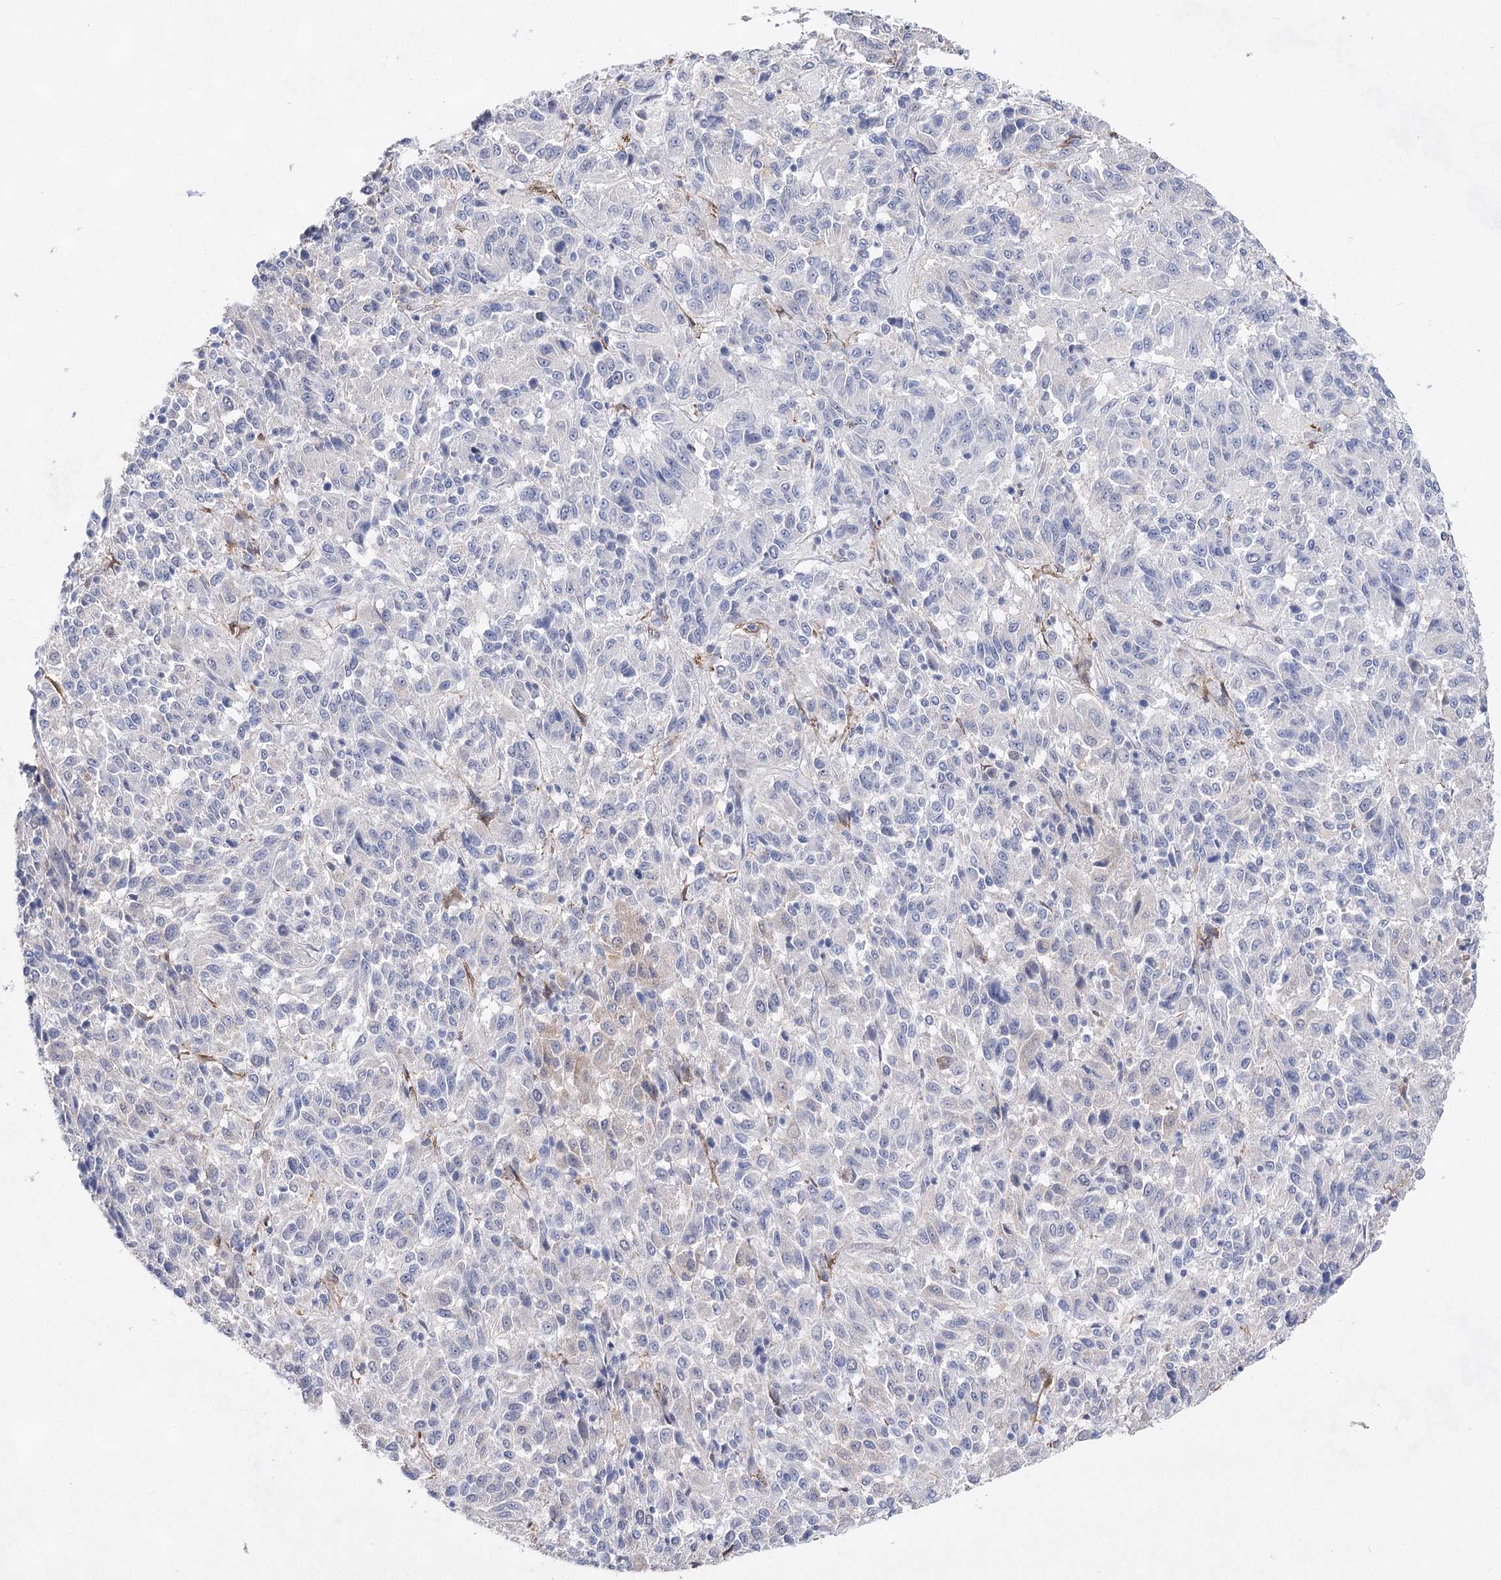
{"staining": {"intensity": "negative", "quantity": "none", "location": "none"}, "tissue": "melanoma", "cell_type": "Tumor cells", "image_type": "cancer", "snomed": [{"axis": "morphology", "description": "Malignant melanoma, Metastatic site"}, {"axis": "topography", "description": "Lung"}], "caption": "An IHC histopathology image of melanoma is shown. There is no staining in tumor cells of melanoma. The staining is performed using DAB brown chromogen with nuclei counter-stained in using hematoxylin.", "gene": "UGDH", "patient": {"sex": "male", "age": 64}}